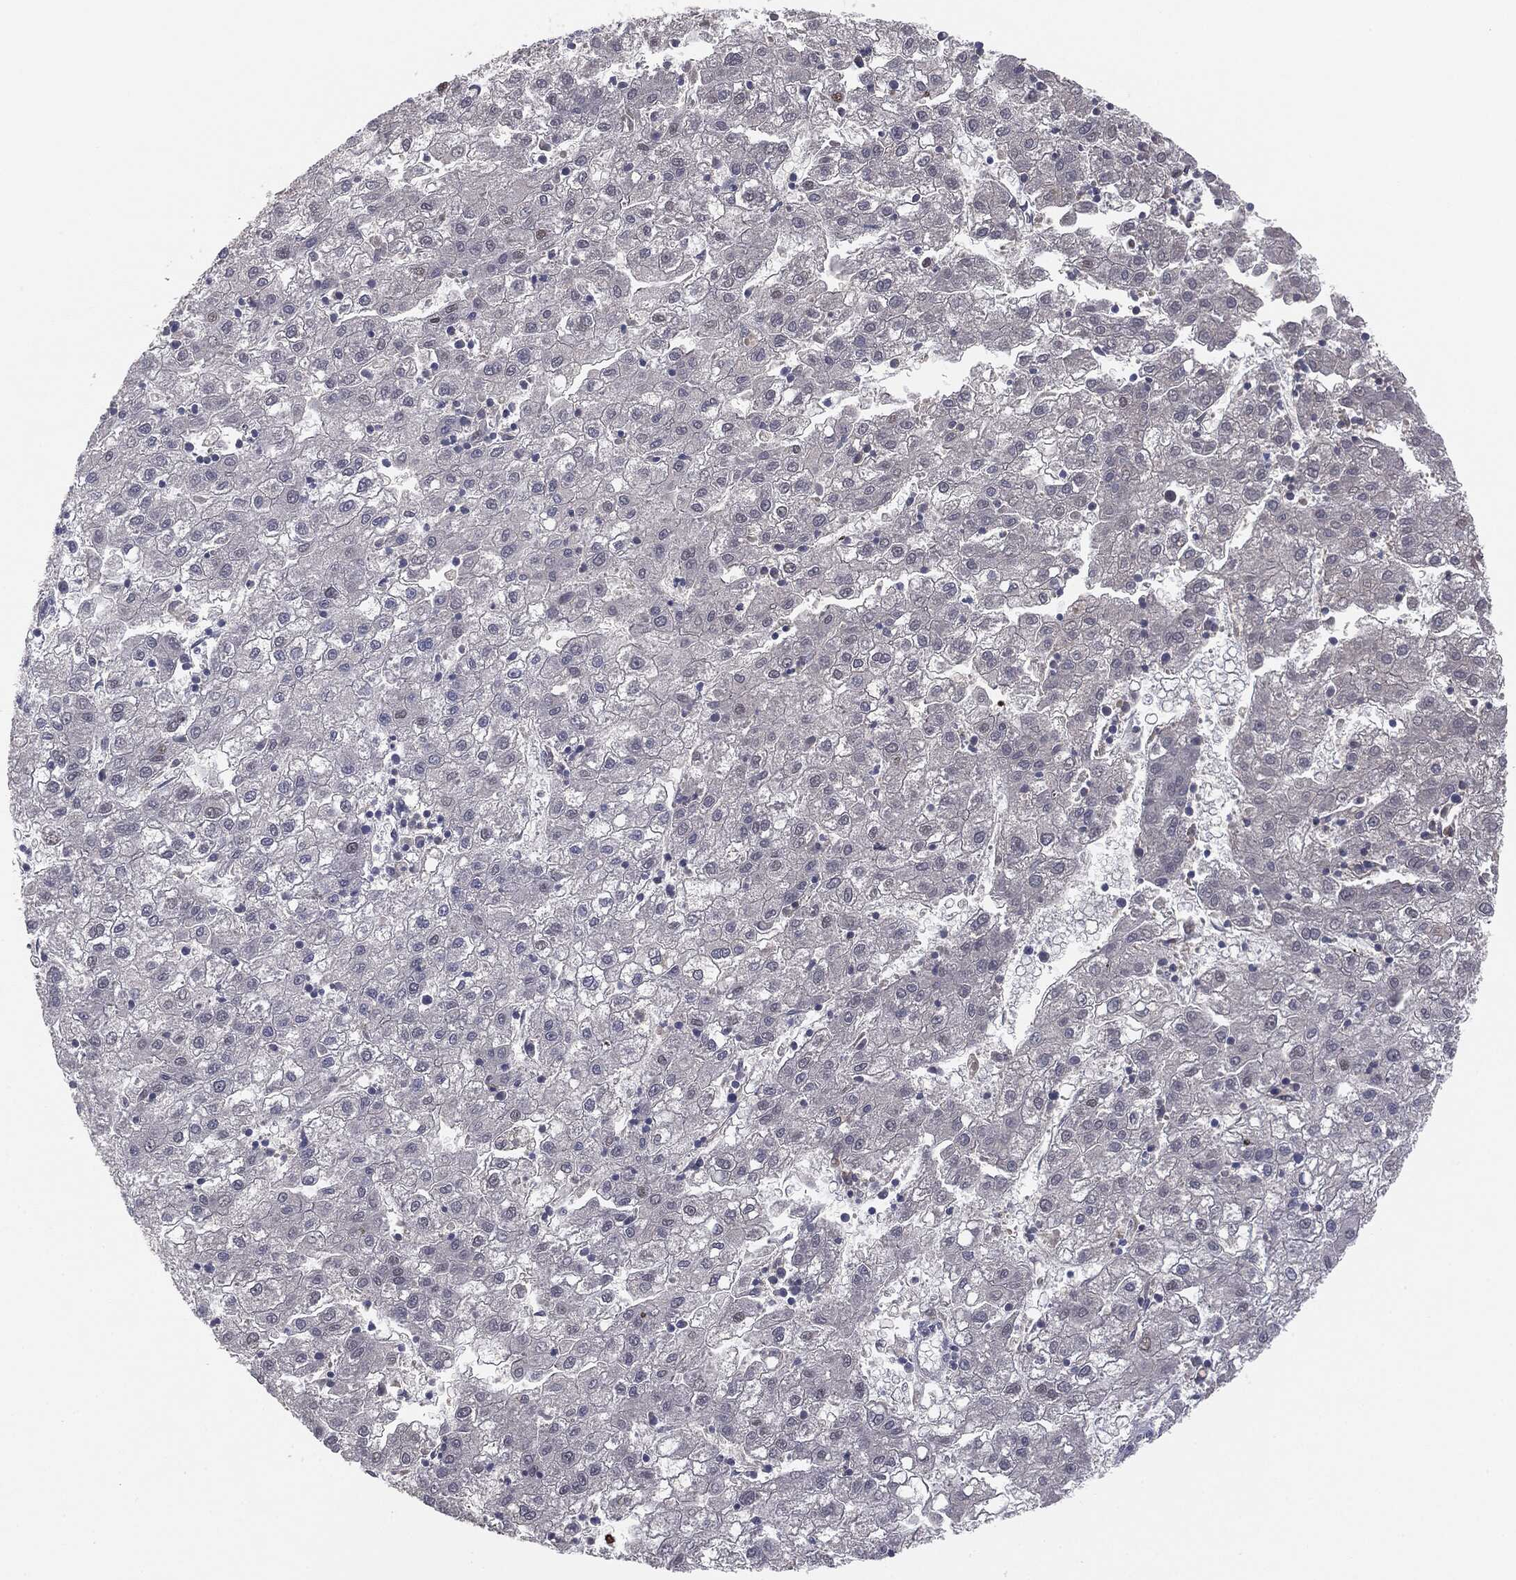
{"staining": {"intensity": "negative", "quantity": "none", "location": "none"}, "tissue": "liver cancer", "cell_type": "Tumor cells", "image_type": "cancer", "snomed": [{"axis": "morphology", "description": "Carcinoma, Hepatocellular, NOS"}, {"axis": "topography", "description": "Liver"}], "caption": "IHC photomicrograph of neoplastic tissue: liver cancer stained with DAB reveals no significant protein staining in tumor cells. (DAB IHC visualized using brightfield microscopy, high magnification).", "gene": "MUC1", "patient": {"sex": "male", "age": 72}}